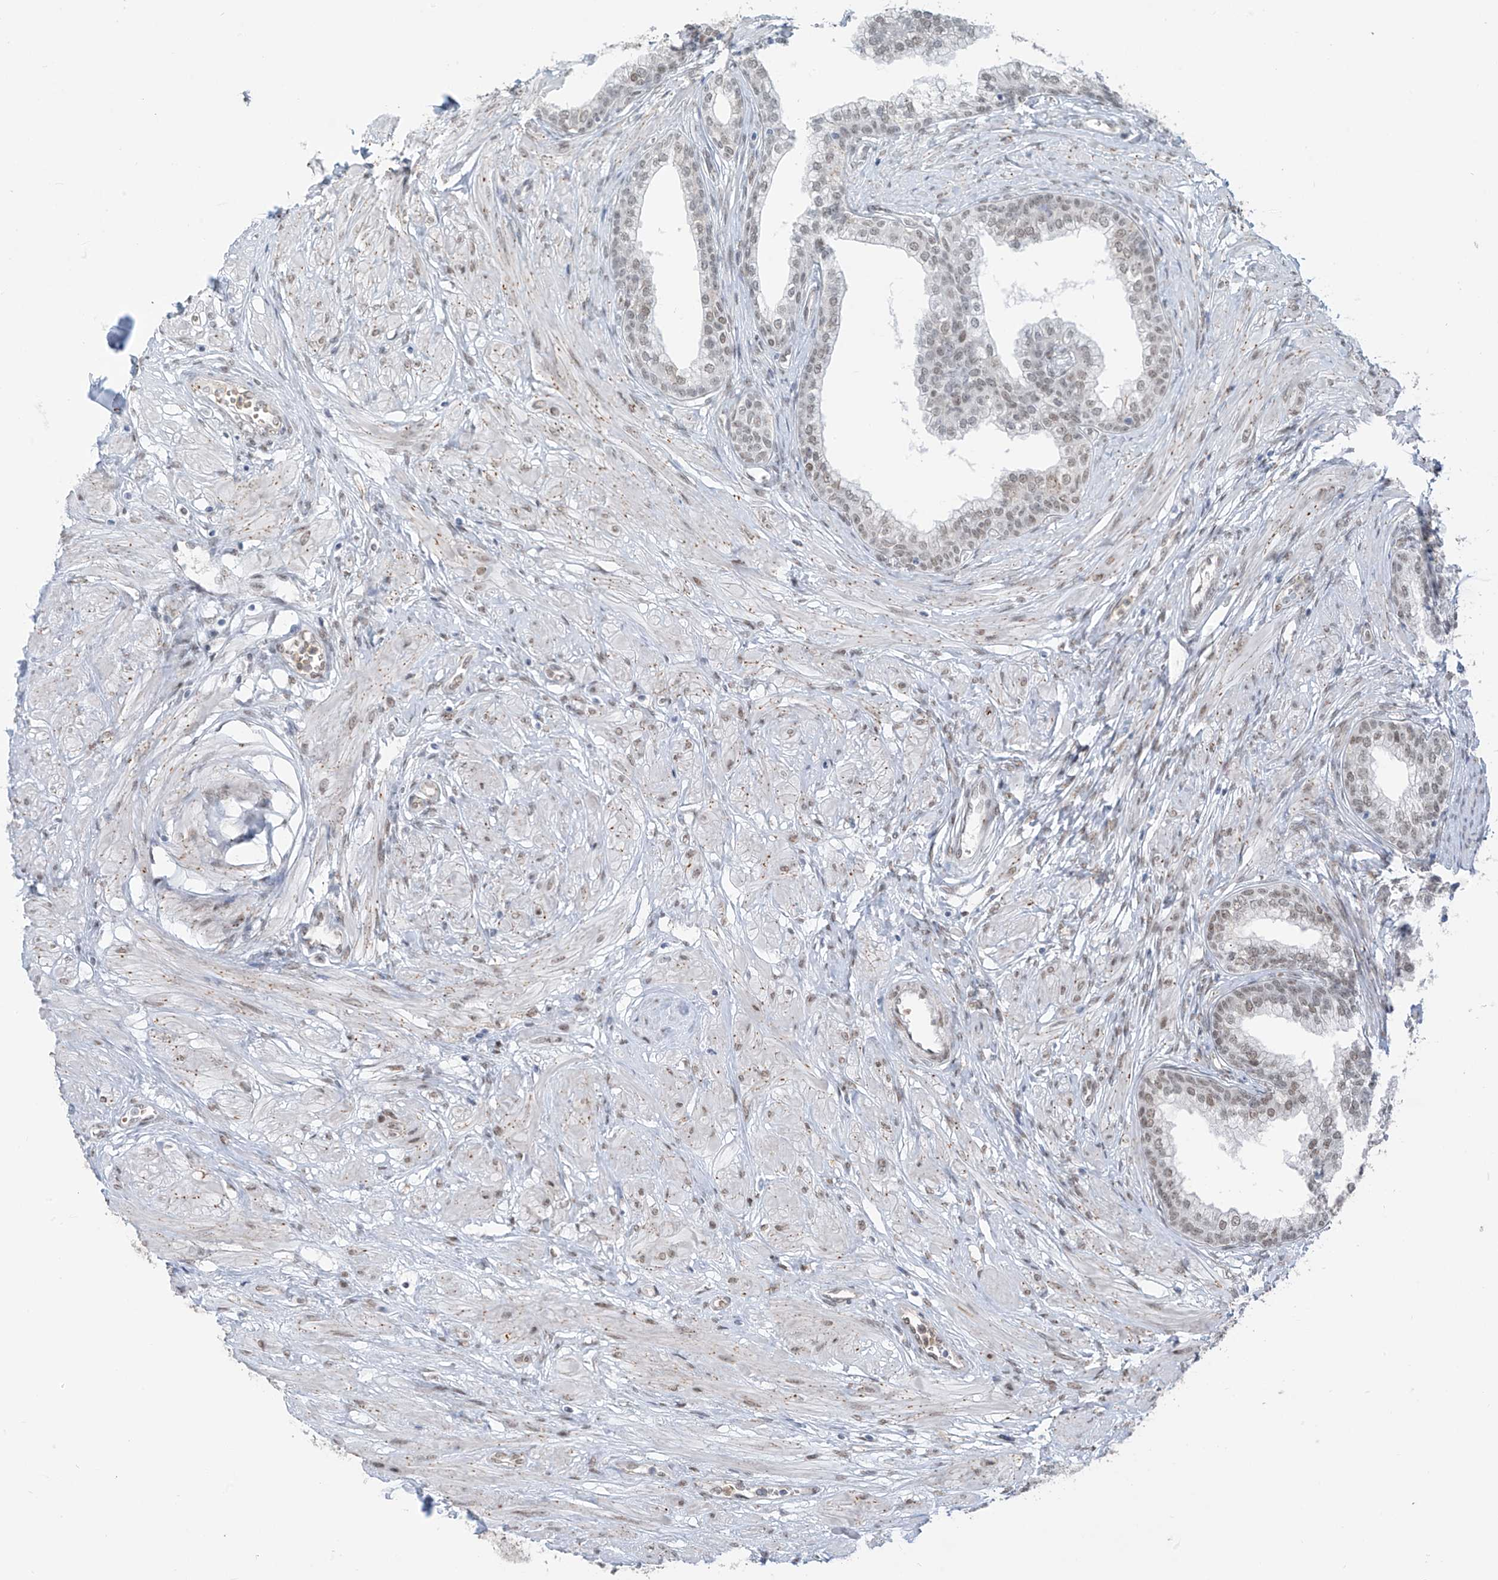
{"staining": {"intensity": "moderate", "quantity": ">75%", "location": "nuclear"}, "tissue": "prostate", "cell_type": "Glandular cells", "image_type": "normal", "snomed": [{"axis": "morphology", "description": "Normal tissue, NOS"}, {"axis": "morphology", "description": "Urothelial carcinoma, Low grade"}, {"axis": "topography", "description": "Urinary bladder"}, {"axis": "topography", "description": "Prostate"}], "caption": "Immunohistochemical staining of unremarkable prostate shows medium levels of moderate nuclear expression in approximately >75% of glandular cells.", "gene": "MCM9", "patient": {"sex": "male", "age": 60}}